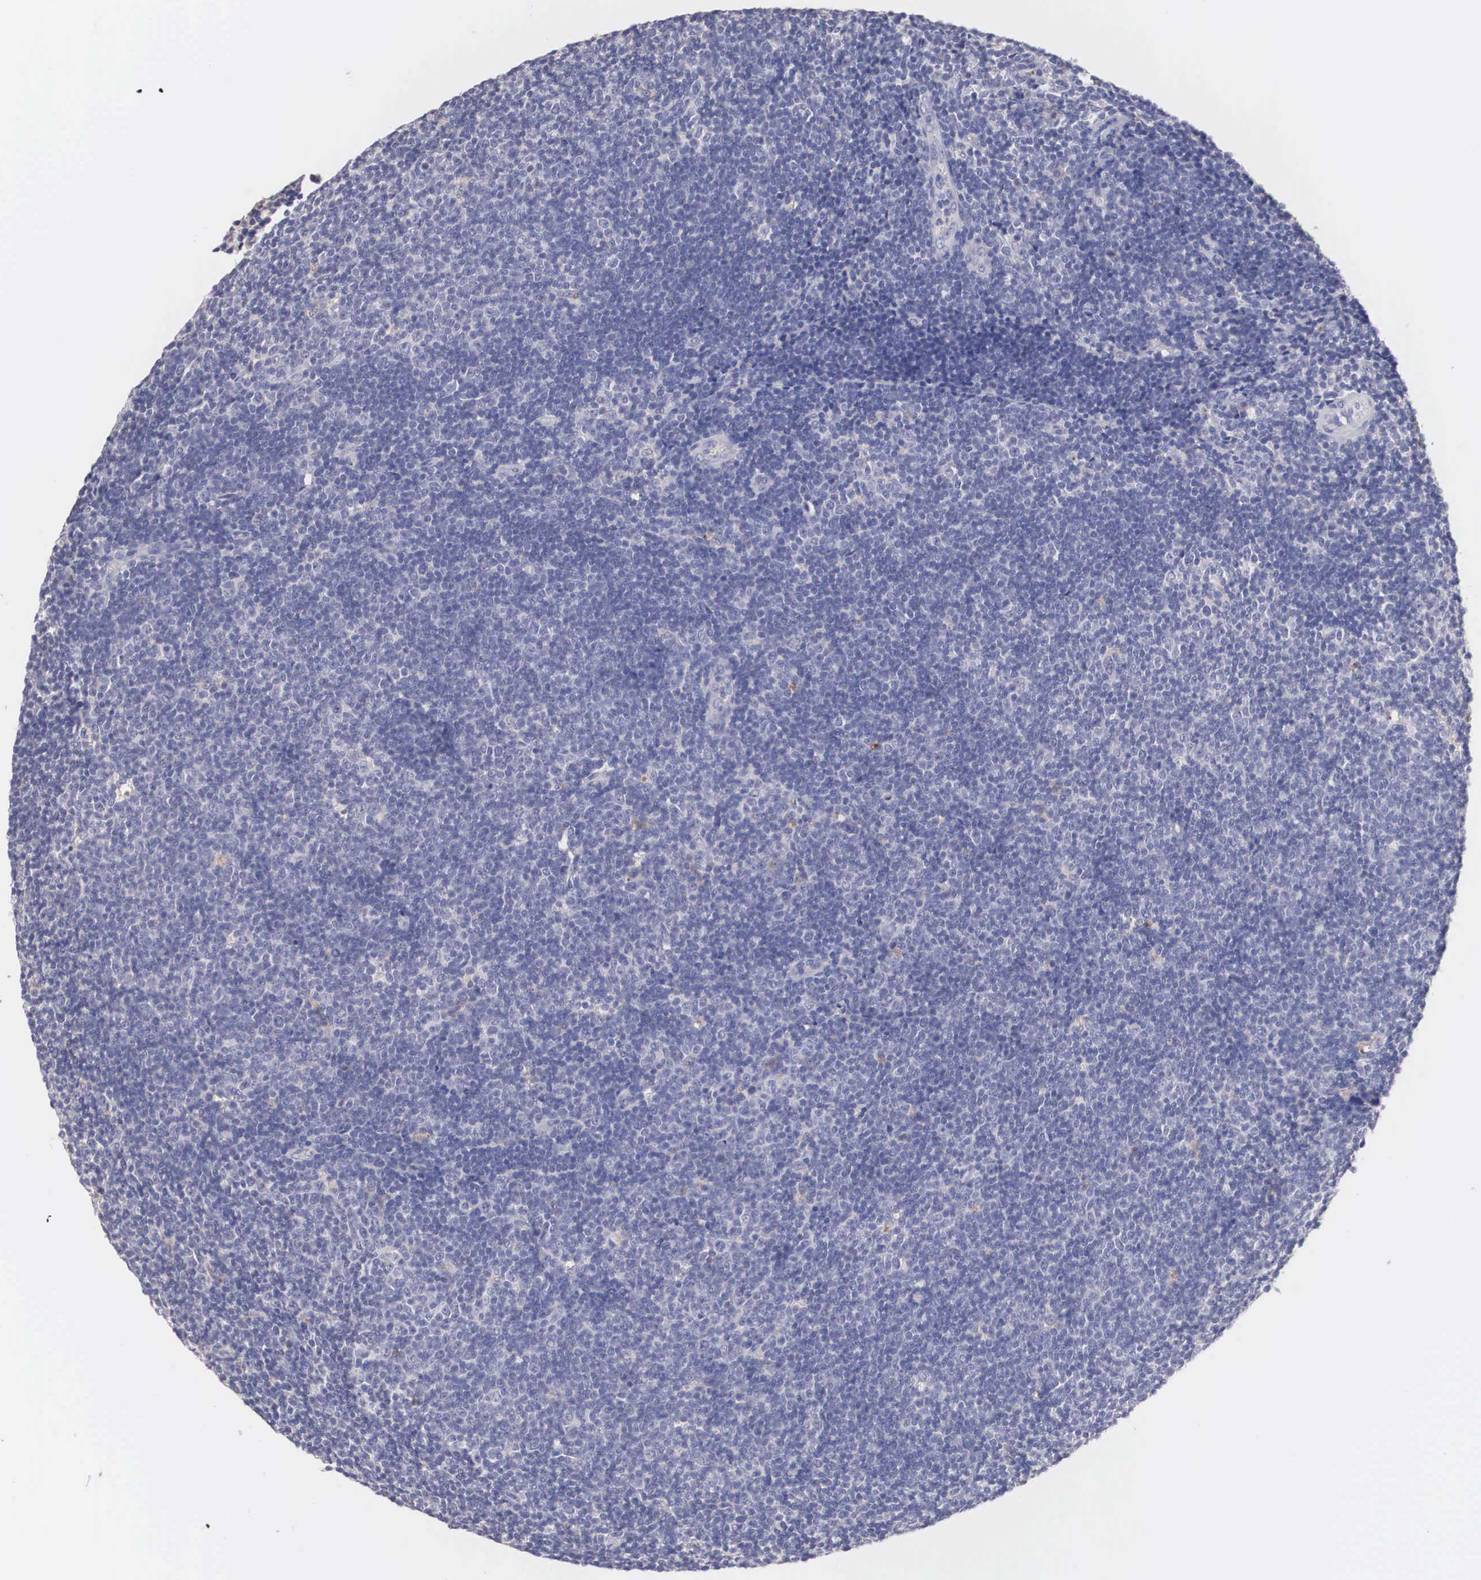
{"staining": {"intensity": "negative", "quantity": "none", "location": "none"}, "tissue": "lymphoma", "cell_type": "Tumor cells", "image_type": "cancer", "snomed": [{"axis": "morphology", "description": "Malignant lymphoma, non-Hodgkin's type, Low grade"}, {"axis": "topography", "description": "Lymph node"}], "caption": "Immunohistochemistry micrograph of low-grade malignant lymphoma, non-Hodgkin's type stained for a protein (brown), which reveals no positivity in tumor cells.", "gene": "ABHD4", "patient": {"sex": "male", "age": 49}}